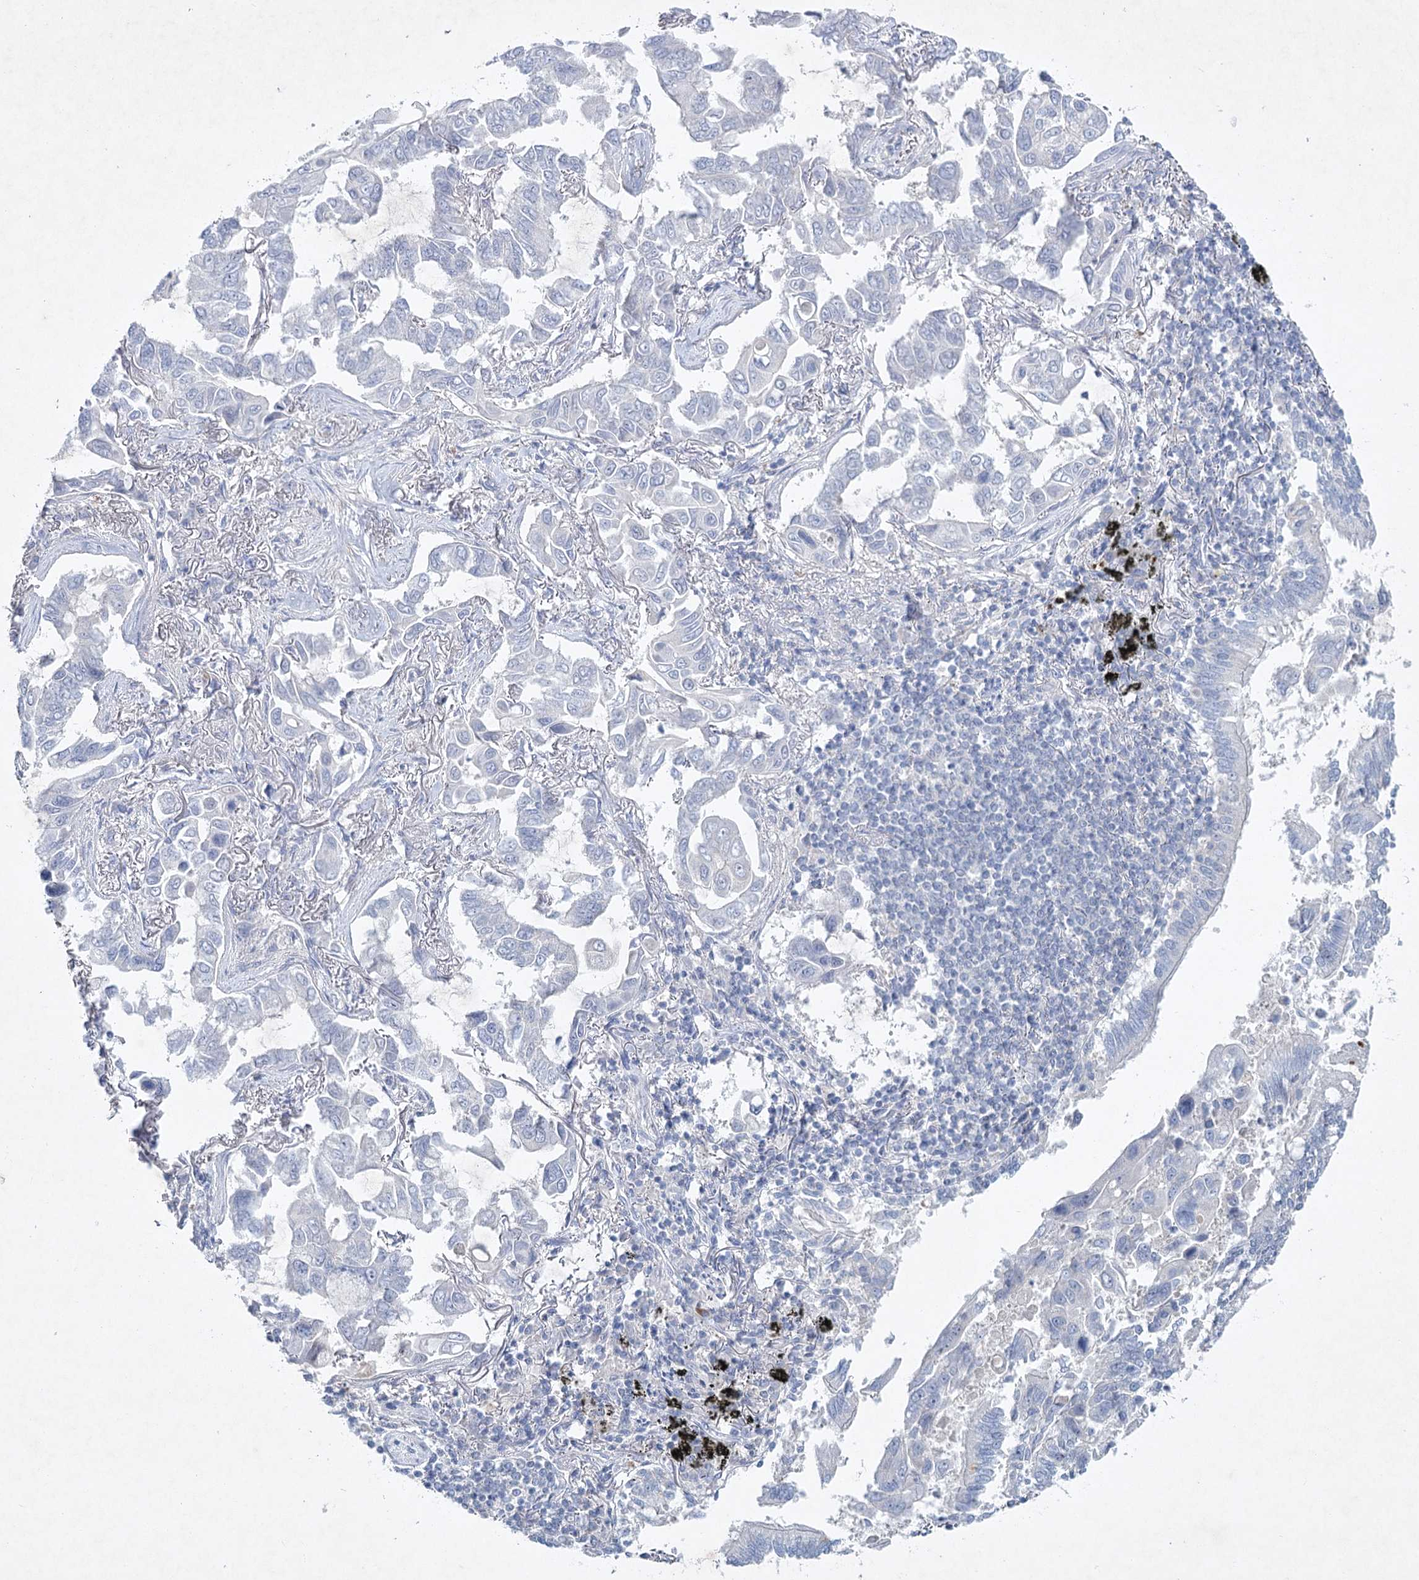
{"staining": {"intensity": "negative", "quantity": "none", "location": "none"}, "tissue": "lung cancer", "cell_type": "Tumor cells", "image_type": "cancer", "snomed": [{"axis": "morphology", "description": "Adenocarcinoma, NOS"}, {"axis": "topography", "description": "Lung"}], "caption": "DAB immunohistochemical staining of human lung adenocarcinoma reveals no significant staining in tumor cells.", "gene": "MAP3K13", "patient": {"sex": "male", "age": 64}}